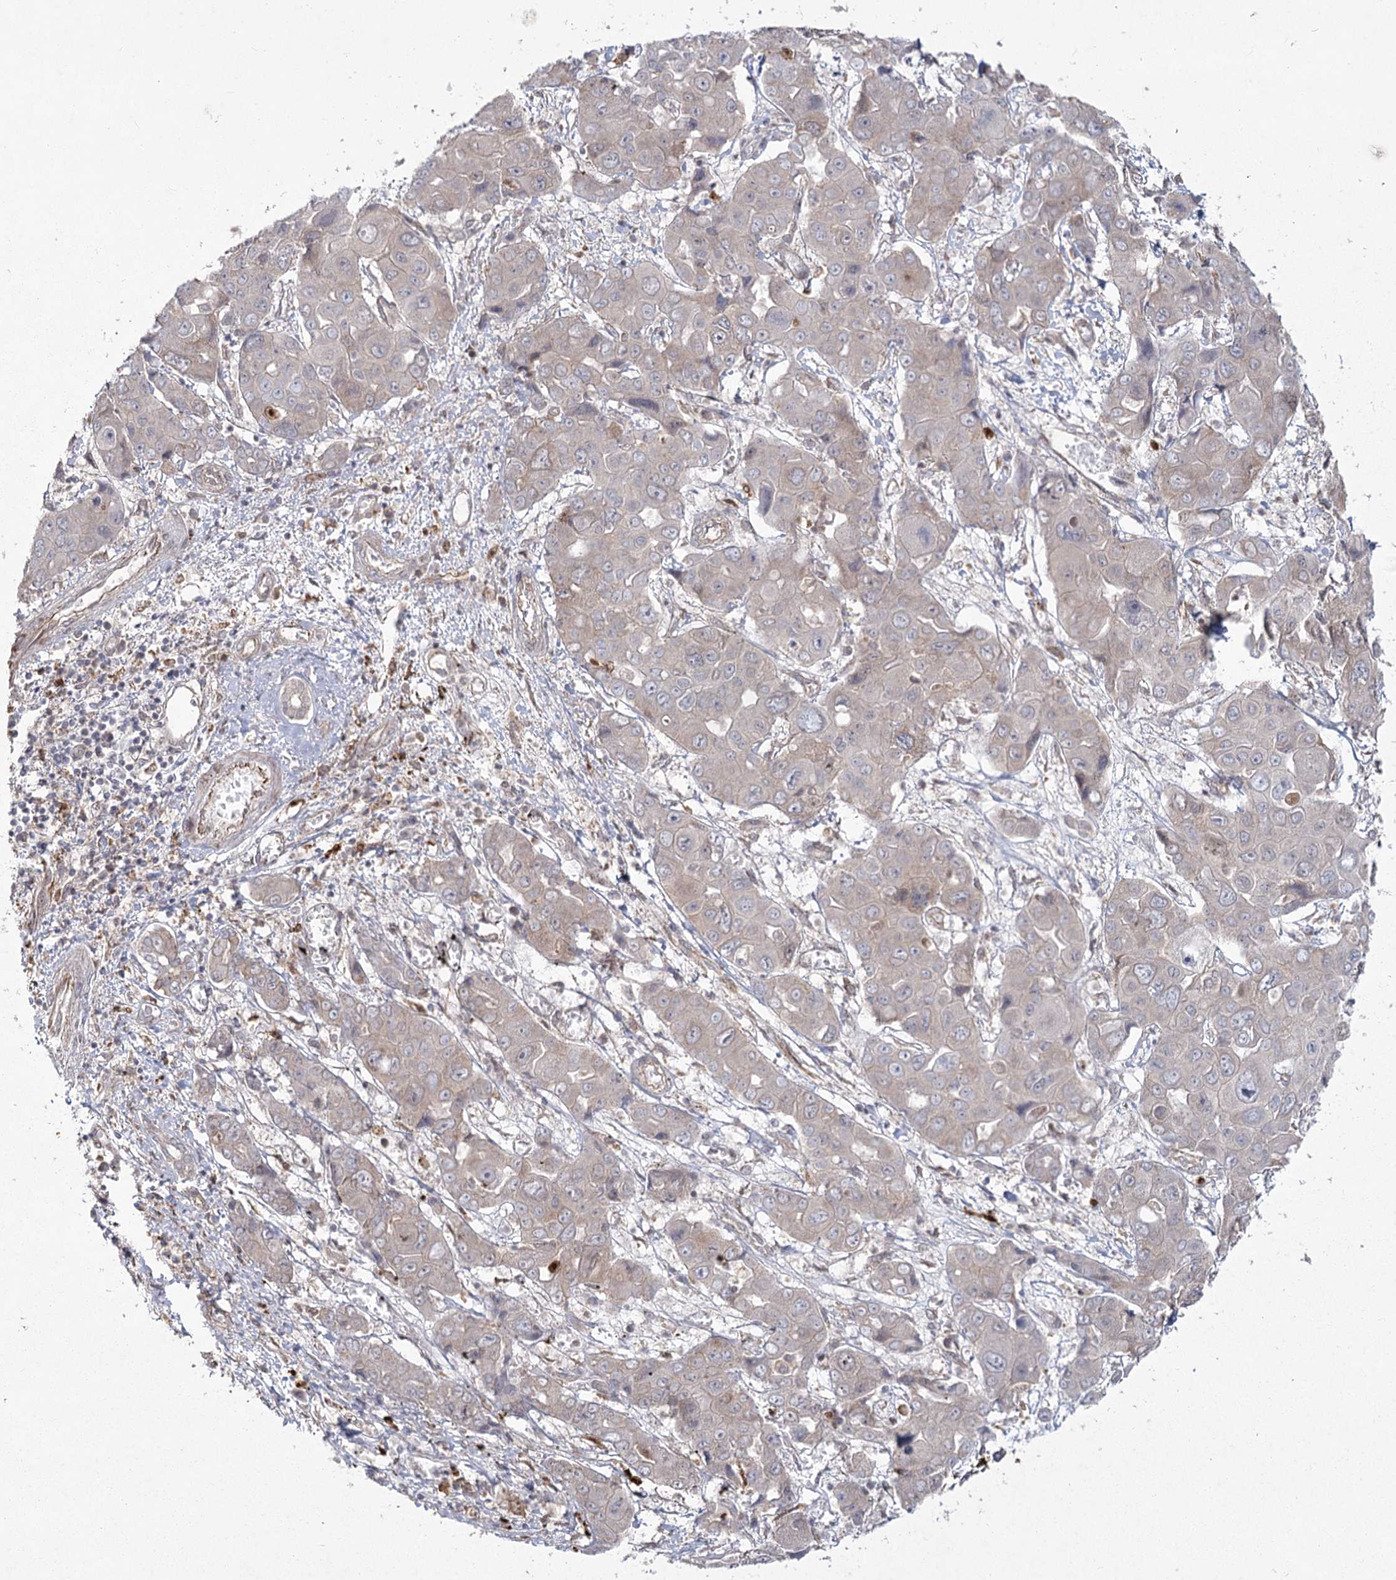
{"staining": {"intensity": "negative", "quantity": "none", "location": "none"}, "tissue": "liver cancer", "cell_type": "Tumor cells", "image_type": "cancer", "snomed": [{"axis": "morphology", "description": "Cholangiocarcinoma"}, {"axis": "topography", "description": "Liver"}], "caption": "Photomicrograph shows no protein positivity in tumor cells of liver cancer (cholangiocarcinoma) tissue.", "gene": "AP2M1", "patient": {"sex": "male", "age": 67}}